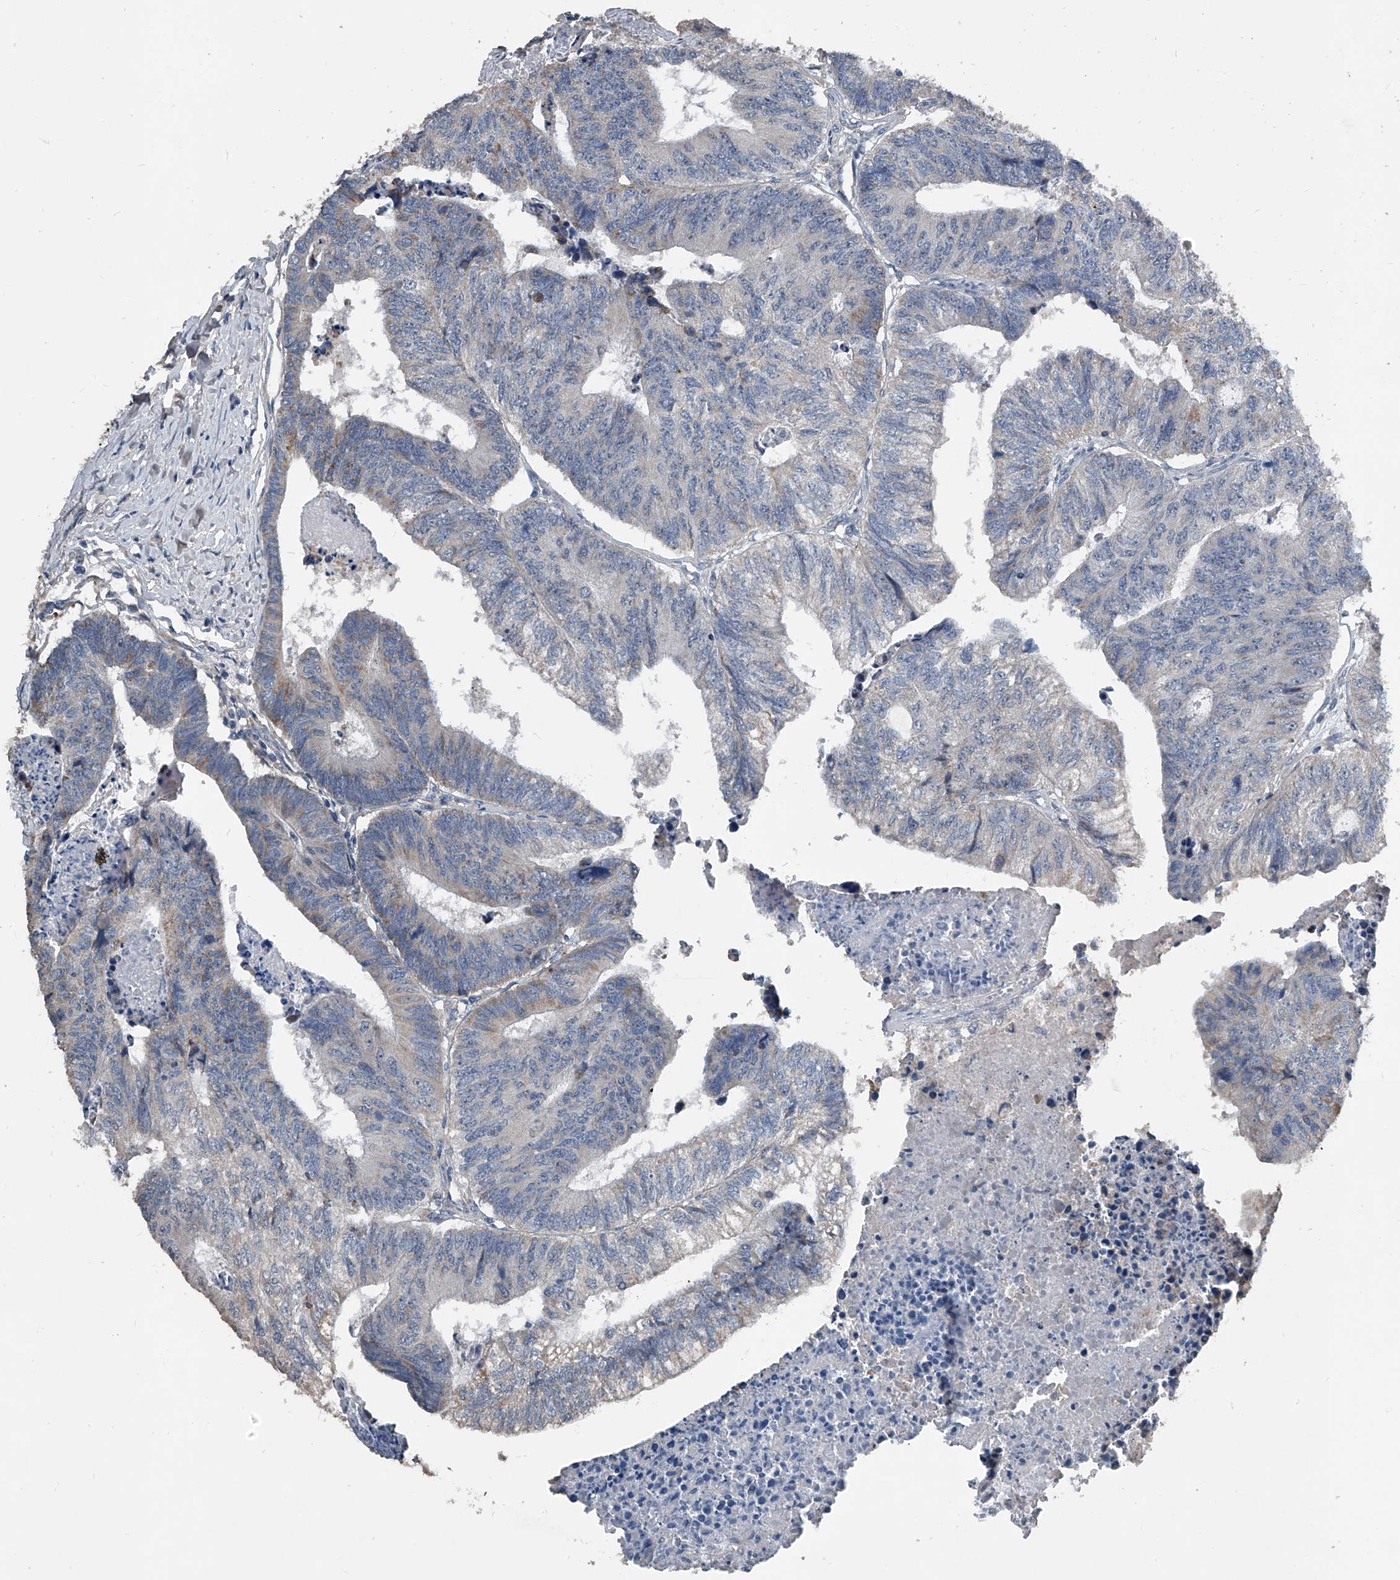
{"staining": {"intensity": "weak", "quantity": "<25%", "location": "cytoplasmic/membranous"}, "tissue": "colorectal cancer", "cell_type": "Tumor cells", "image_type": "cancer", "snomed": [{"axis": "morphology", "description": "Adenocarcinoma, NOS"}, {"axis": "topography", "description": "Colon"}], "caption": "Immunohistochemical staining of colorectal adenocarcinoma reveals no significant staining in tumor cells.", "gene": "PHACTR1", "patient": {"sex": "female", "age": 67}}